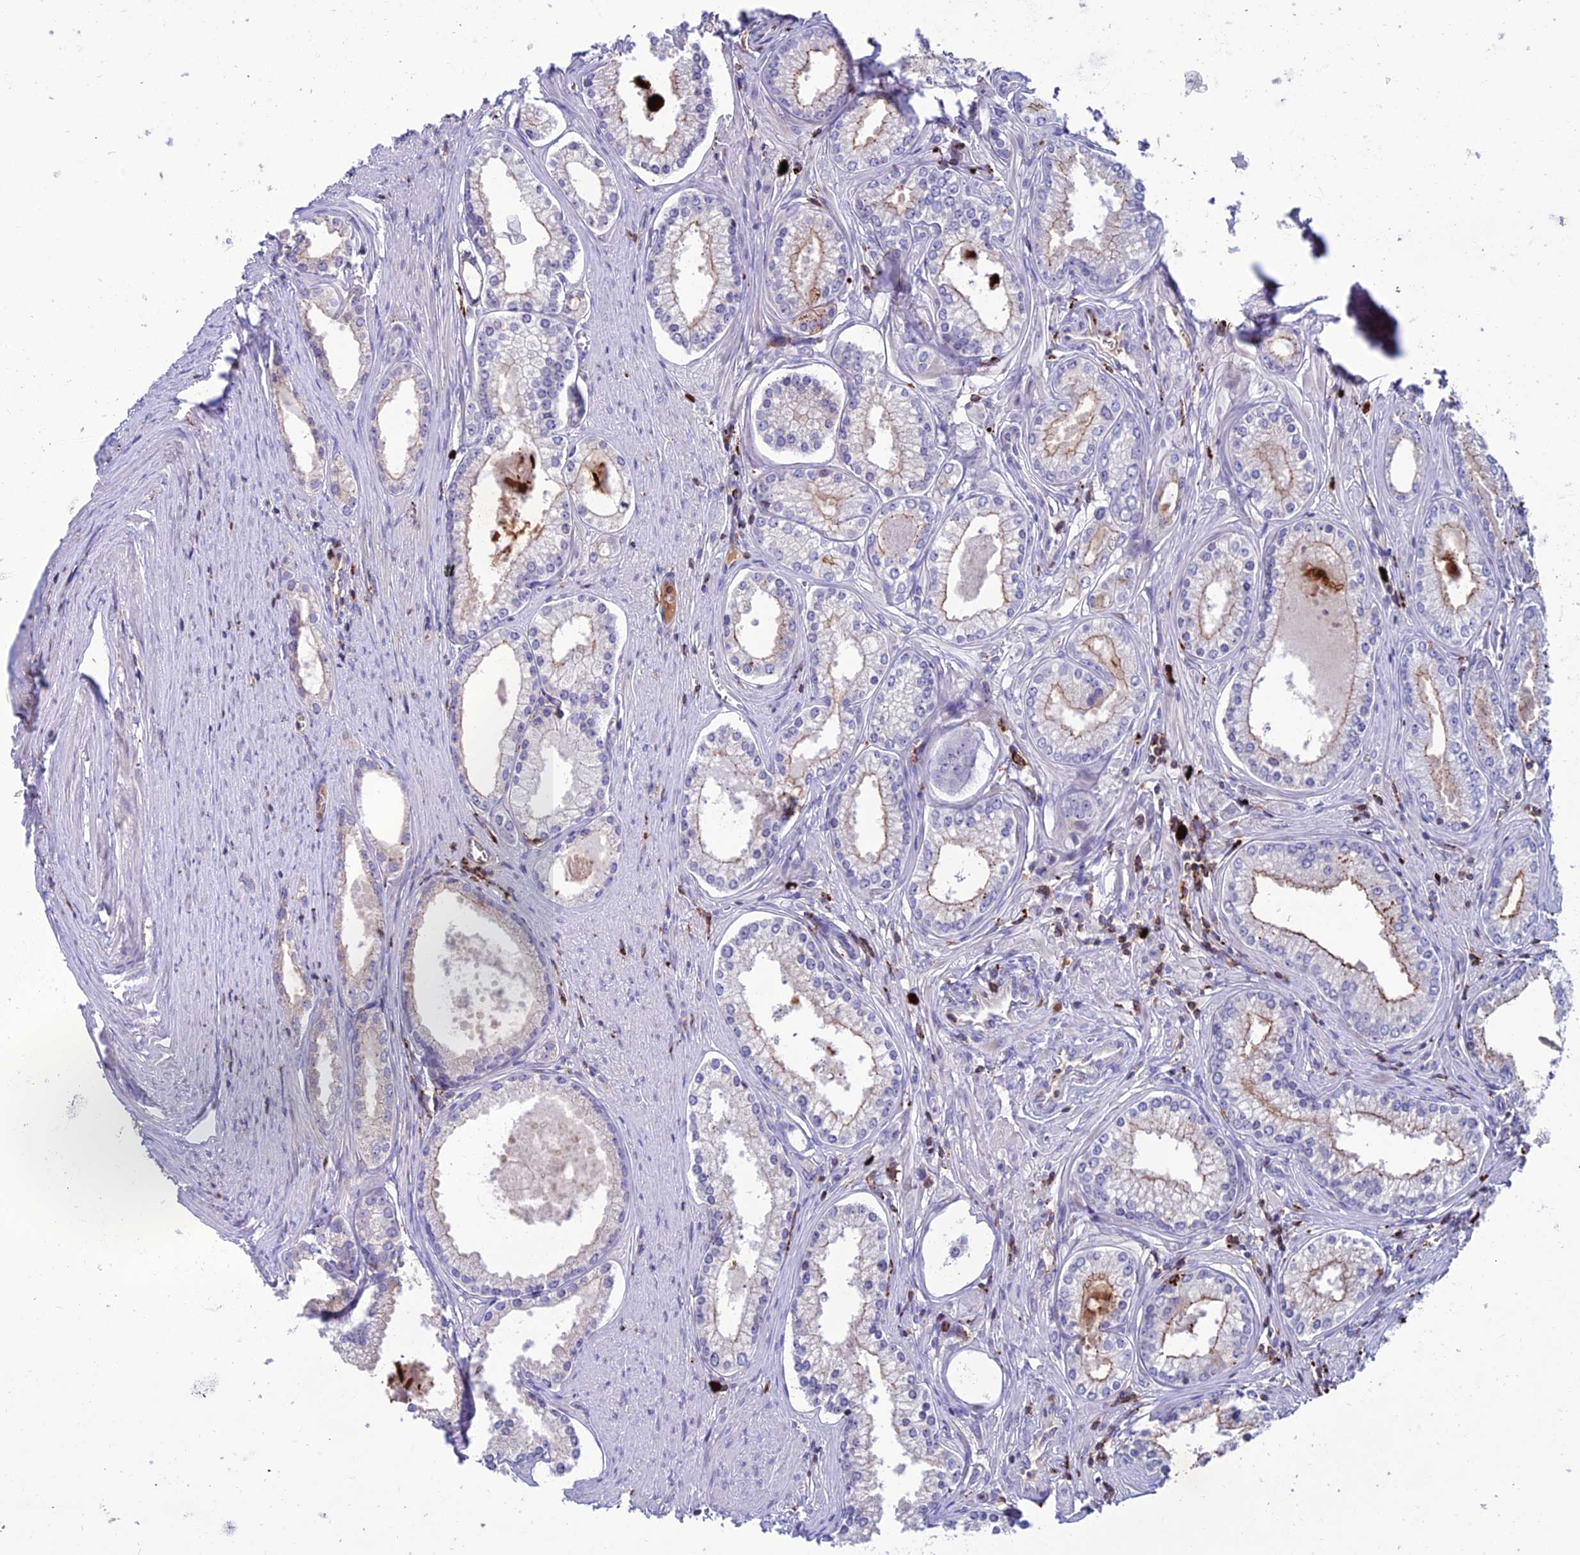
{"staining": {"intensity": "weak", "quantity": "<25%", "location": "cytoplasmic/membranous"}, "tissue": "prostate cancer", "cell_type": "Tumor cells", "image_type": "cancer", "snomed": [{"axis": "morphology", "description": "Adenocarcinoma, High grade"}, {"axis": "topography", "description": "Prostate"}], "caption": "A micrograph of prostate cancer stained for a protein shows no brown staining in tumor cells.", "gene": "ARHGEF18", "patient": {"sex": "male", "age": 68}}